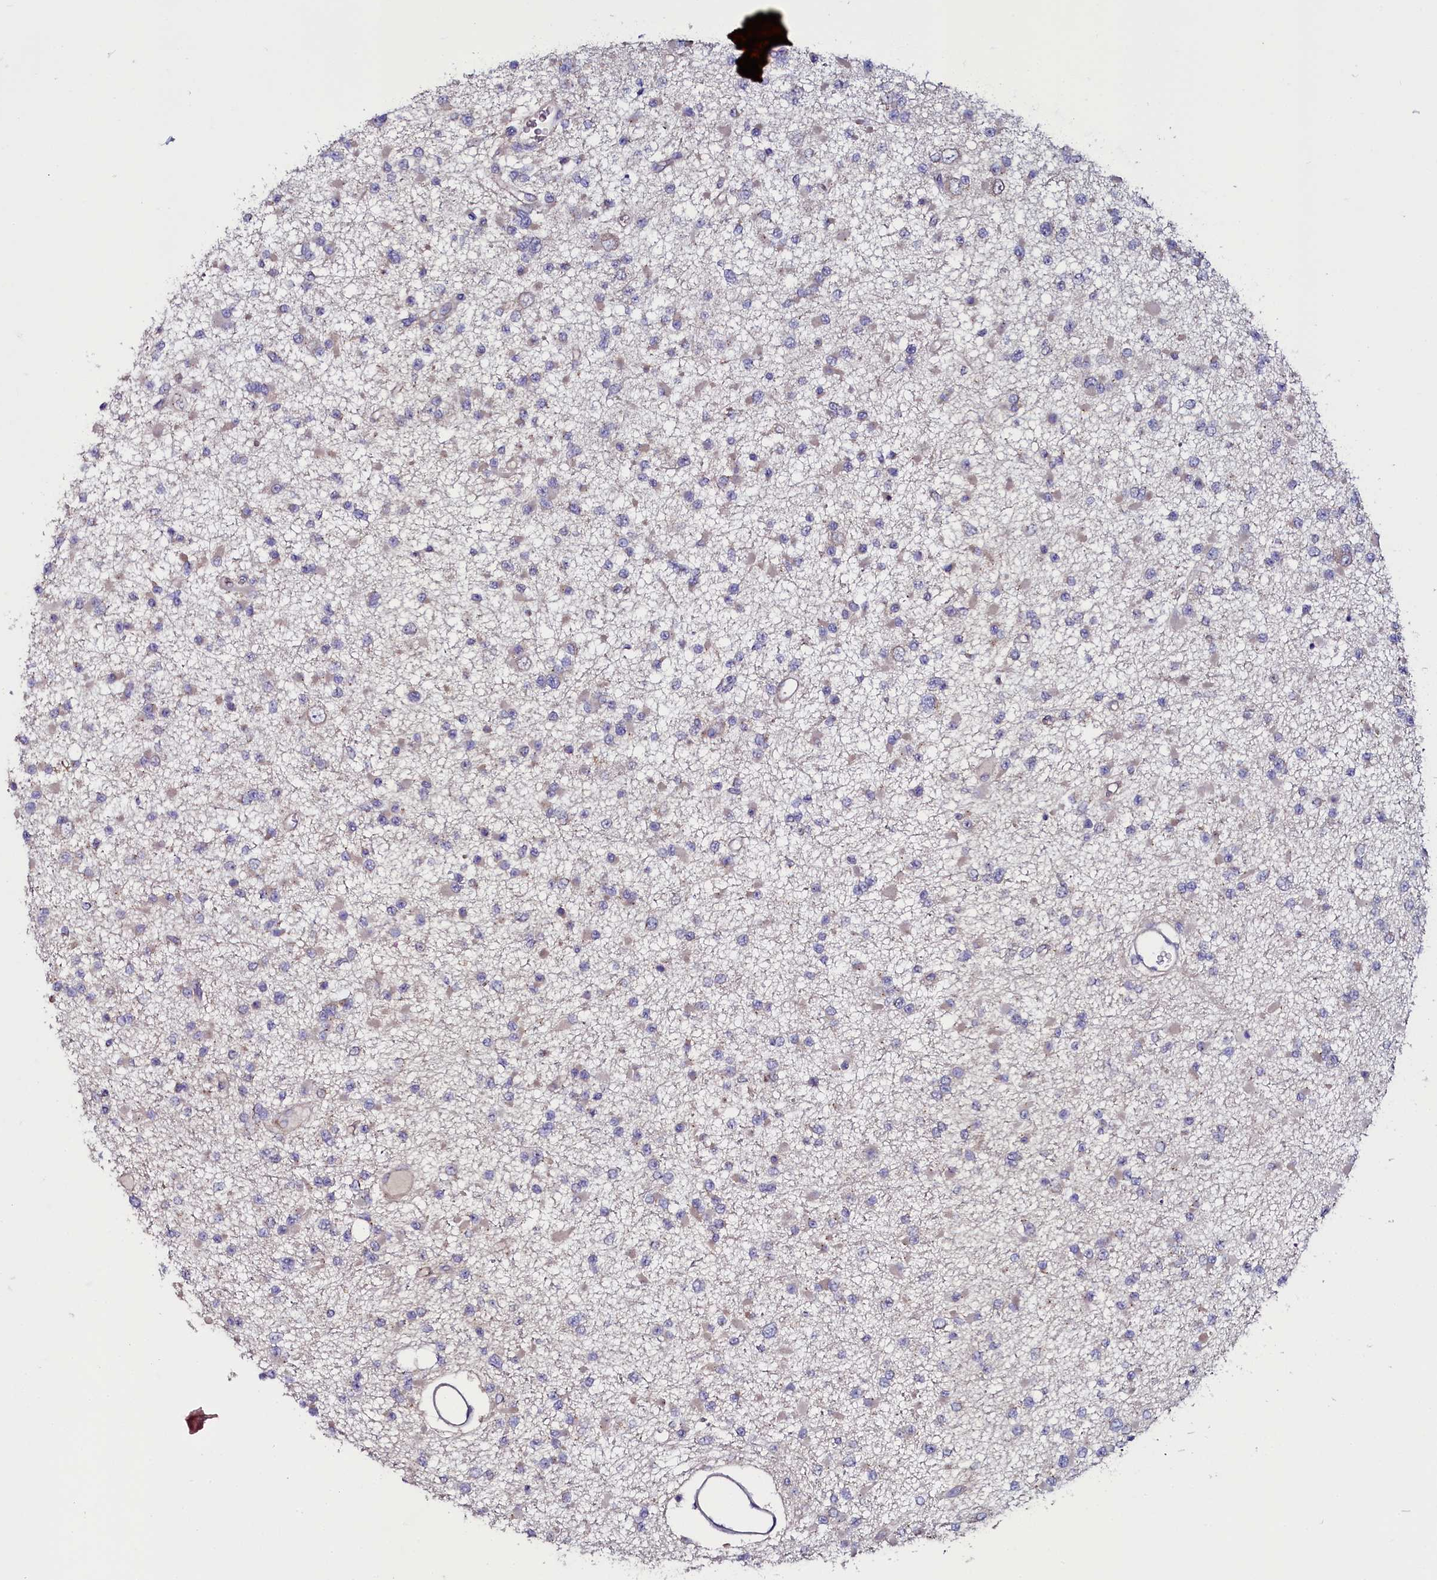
{"staining": {"intensity": "negative", "quantity": "none", "location": "none"}, "tissue": "glioma", "cell_type": "Tumor cells", "image_type": "cancer", "snomed": [{"axis": "morphology", "description": "Glioma, malignant, Low grade"}, {"axis": "topography", "description": "Brain"}], "caption": "The photomicrograph demonstrates no significant positivity in tumor cells of malignant low-grade glioma.", "gene": "USPL1", "patient": {"sex": "female", "age": 22}}